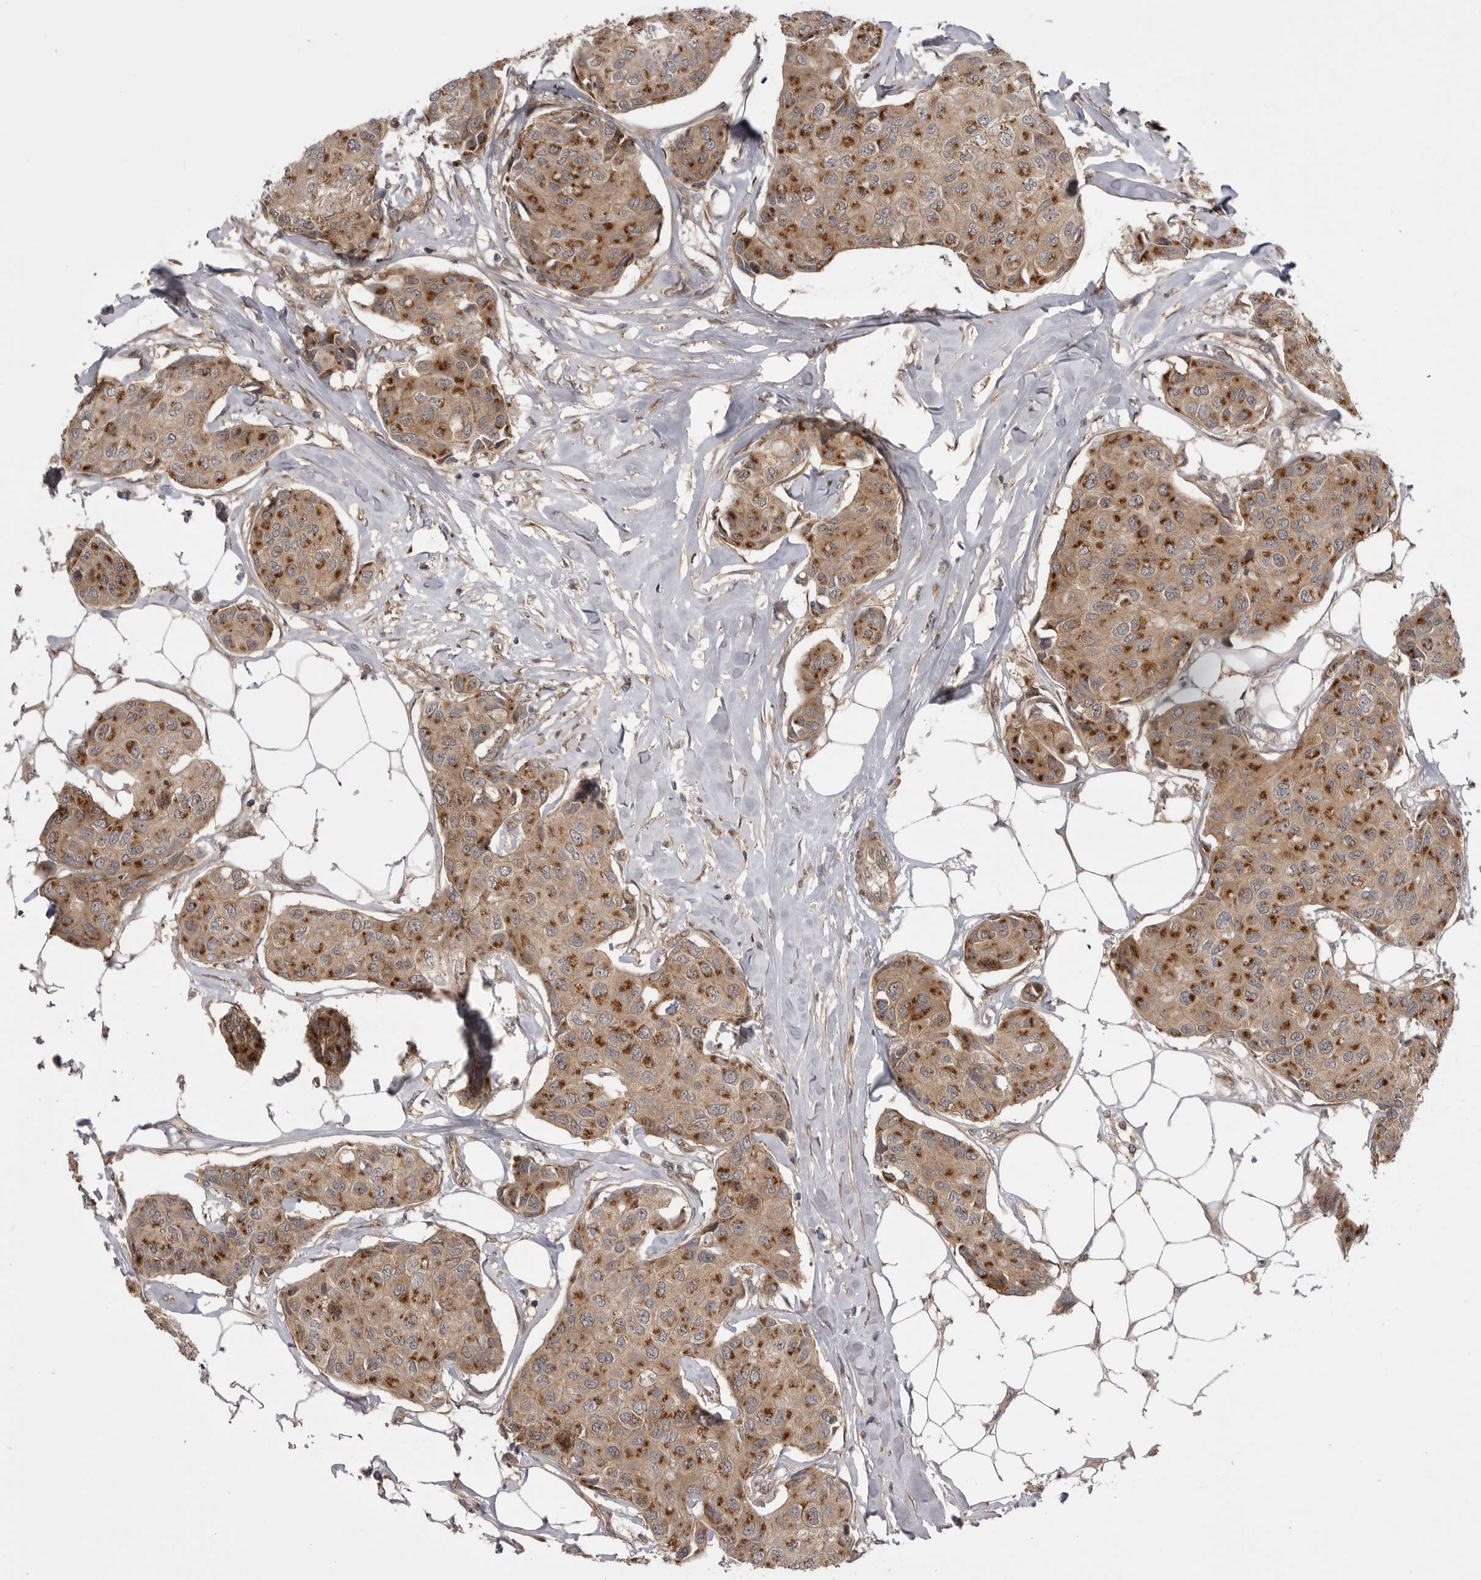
{"staining": {"intensity": "moderate", "quantity": ">75%", "location": "cytoplasmic/membranous"}, "tissue": "breast cancer", "cell_type": "Tumor cells", "image_type": "cancer", "snomed": [{"axis": "morphology", "description": "Duct carcinoma"}, {"axis": "topography", "description": "Breast"}], "caption": "Intraductal carcinoma (breast) stained for a protein exhibits moderate cytoplasmic/membranous positivity in tumor cells.", "gene": "PDCL", "patient": {"sex": "female", "age": 80}}